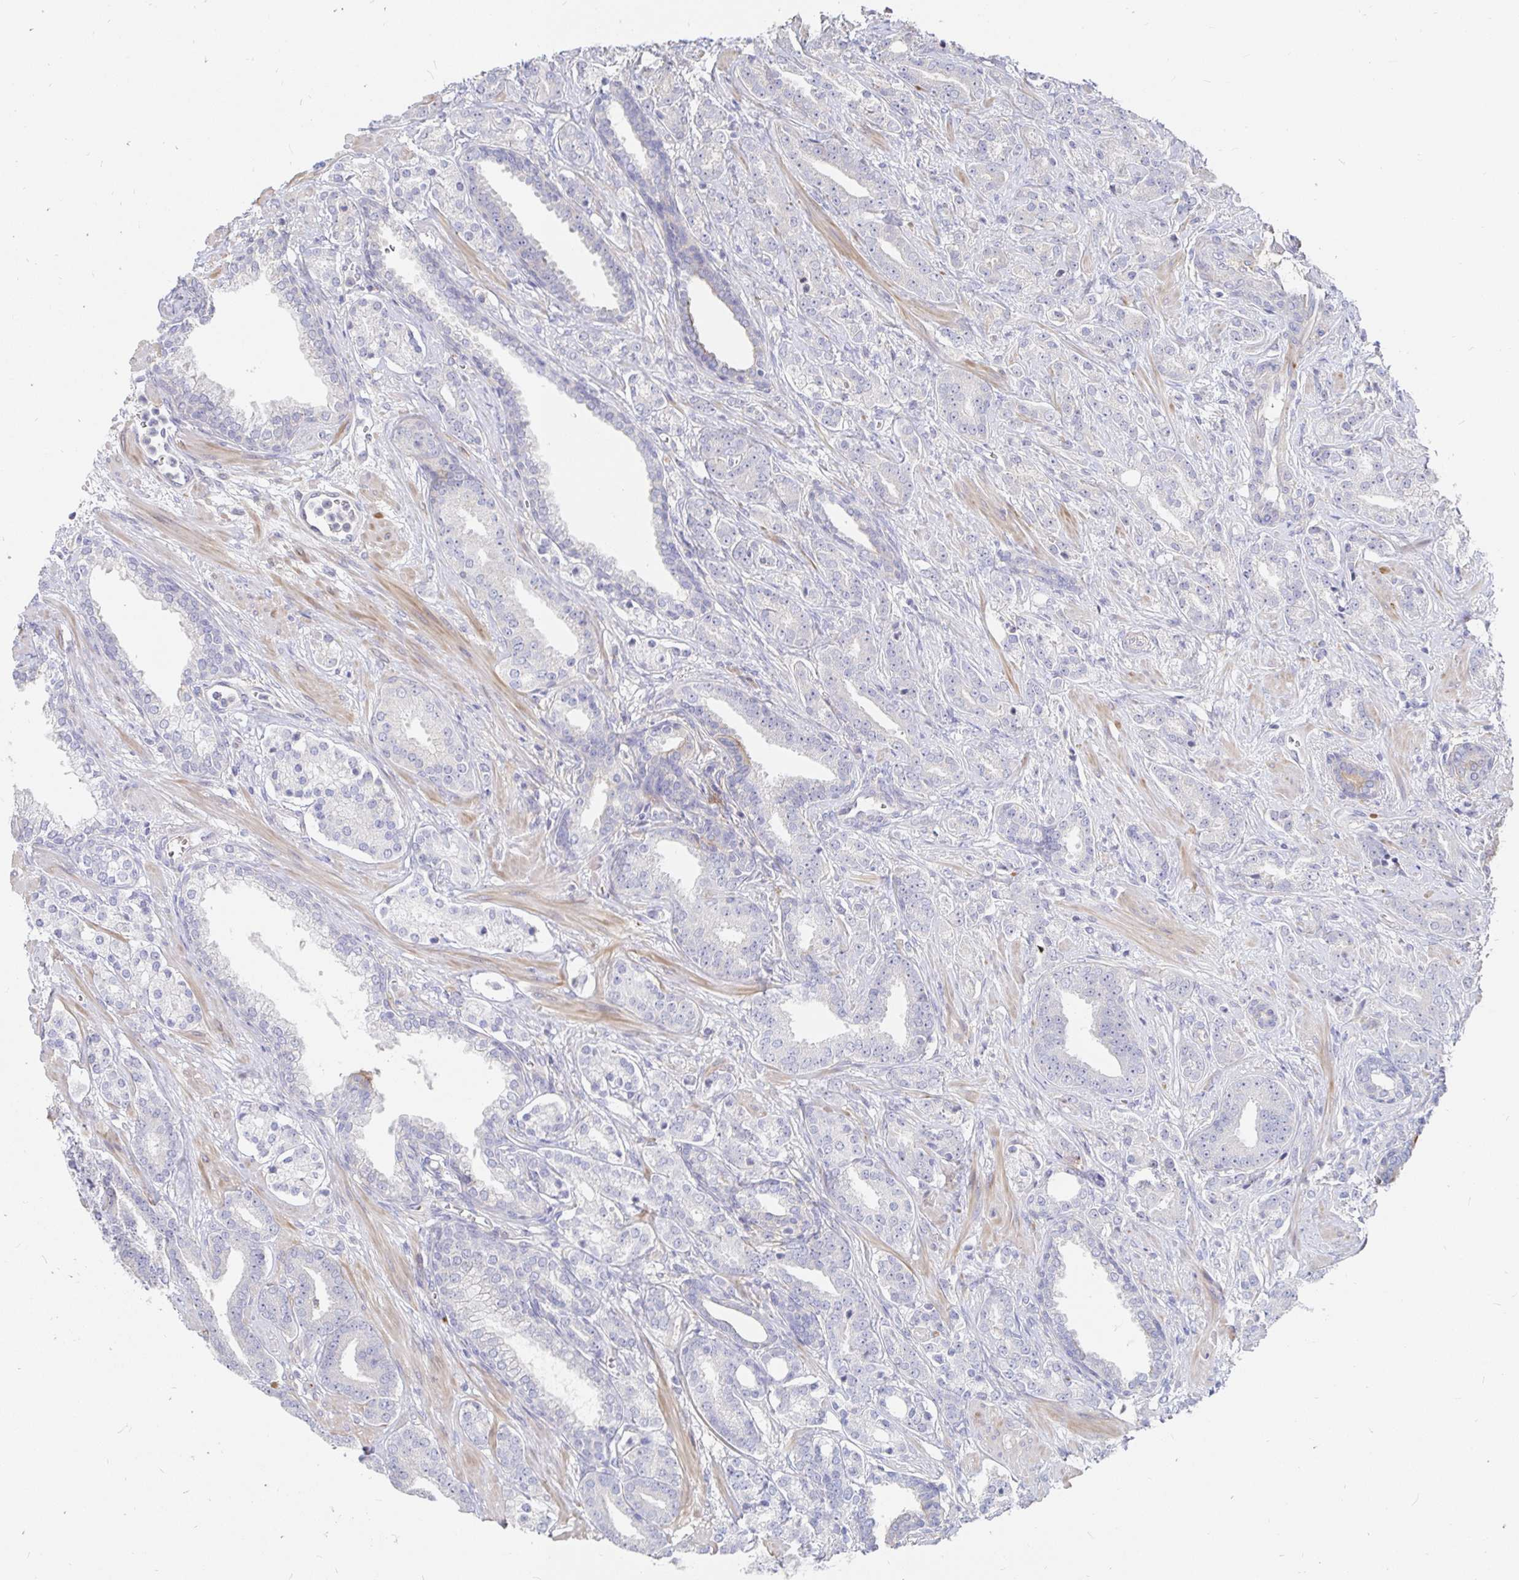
{"staining": {"intensity": "negative", "quantity": "none", "location": "none"}, "tissue": "prostate cancer", "cell_type": "Tumor cells", "image_type": "cancer", "snomed": [{"axis": "morphology", "description": "Adenocarcinoma, High grade"}, {"axis": "topography", "description": "Prostate"}], "caption": "Immunohistochemical staining of human adenocarcinoma (high-grade) (prostate) exhibits no significant positivity in tumor cells.", "gene": "KCTD19", "patient": {"sex": "male", "age": 60}}